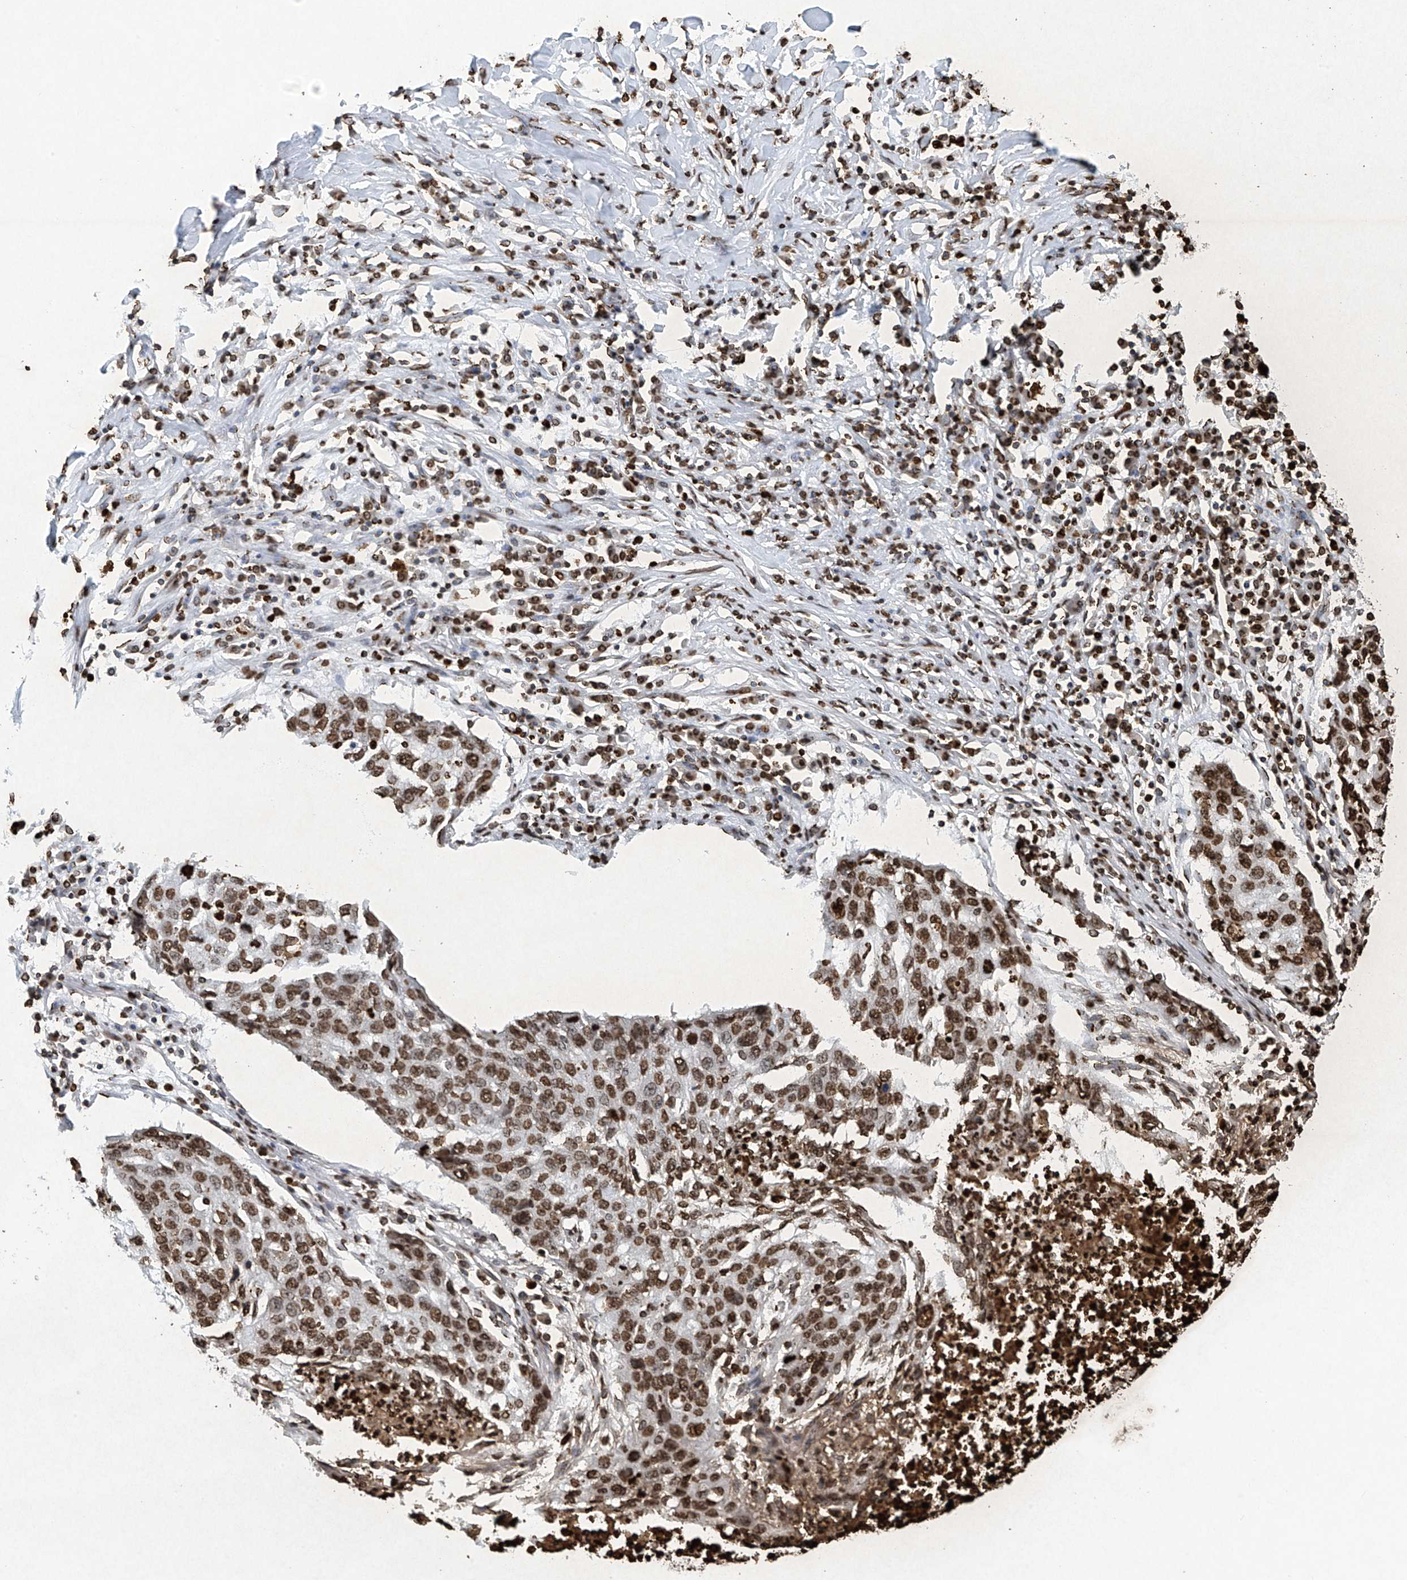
{"staining": {"intensity": "moderate", "quantity": ">75%", "location": "nuclear"}, "tissue": "lung cancer", "cell_type": "Tumor cells", "image_type": "cancer", "snomed": [{"axis": "morphology", "description": "Squamous cell carcinoma, NOS"}, {"axis": "topography", "description": "Lung"}], "caption": "Immunohistochemical staining of lung squamous cell carcinoma shows medium levels of moderate nuclear protein staining in approximately >75% of tumor cells. (DAB IHC, brown staining for protein, blue staining for nuclei).", "gene": "H3-3A", "patient": {"sex": "female", "age": 63}}